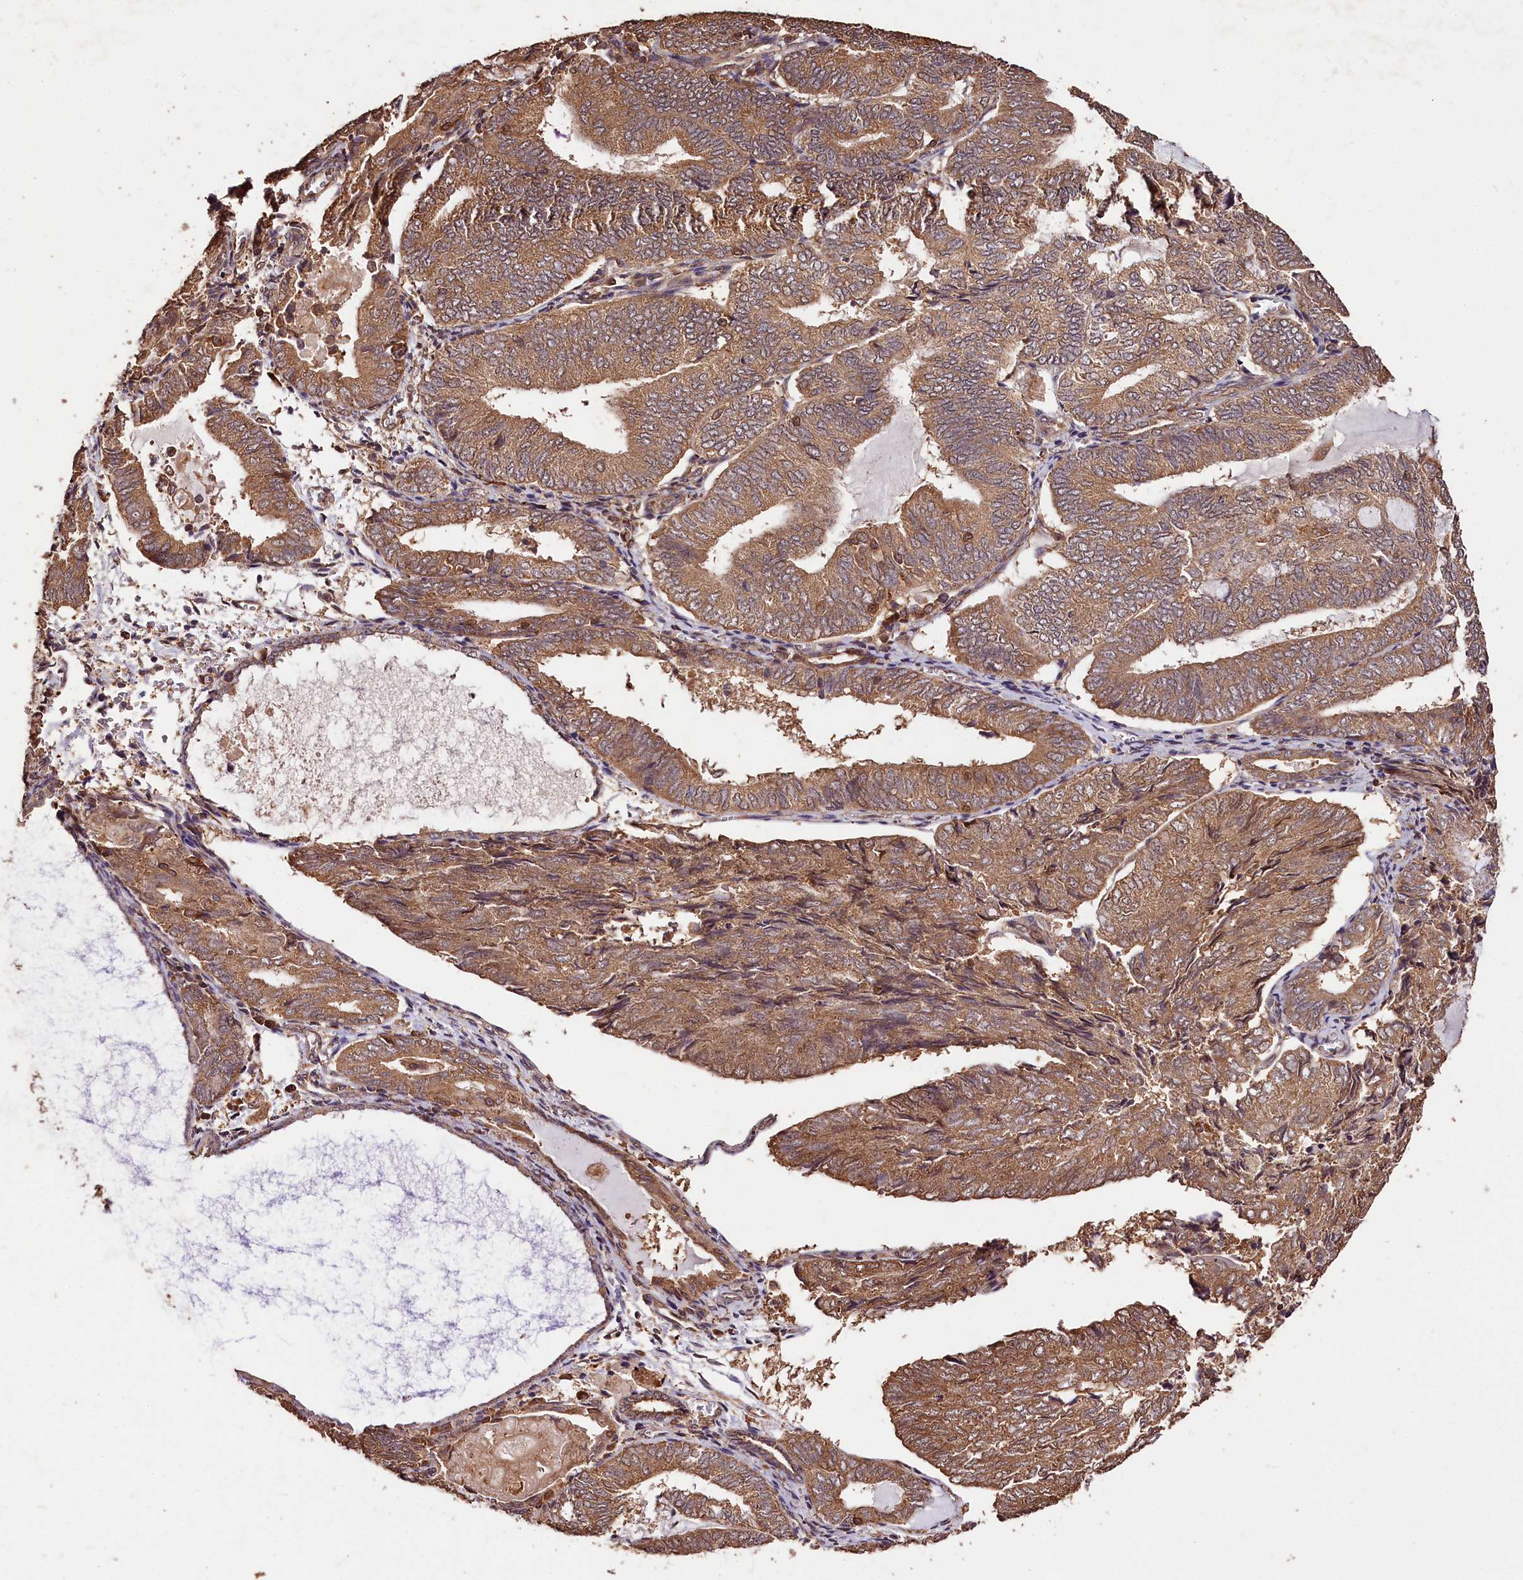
{"staining": {"intensity": "moderate", "quantity": ">75%", "location": "cytoplasmic/membranous"}, "tissue": "endometrial cancer", "cell_type": "Tumor cells", "image_type": "cancer", "snomed": [{"axis": "morphology", "description": "Adenocarcinoma, NOS"}, {"axis": "topography", "description": "Endometrium"}], "caption": "Immunohistochemistry (IHC) staining of adenocarcinoma (endometrial), which reveals medium levels of moderate cytoplasmic/membranous expression in approximately >75% of tumor cells indicating moderate cytoplasmic/membranous protein staining. The staining was performed using DAB (brown) for protein detection and nuclei were counterstained in hematoxylin (blue).", "gene": "KPTN", "patient": {"sex": "female", "age": 81}}